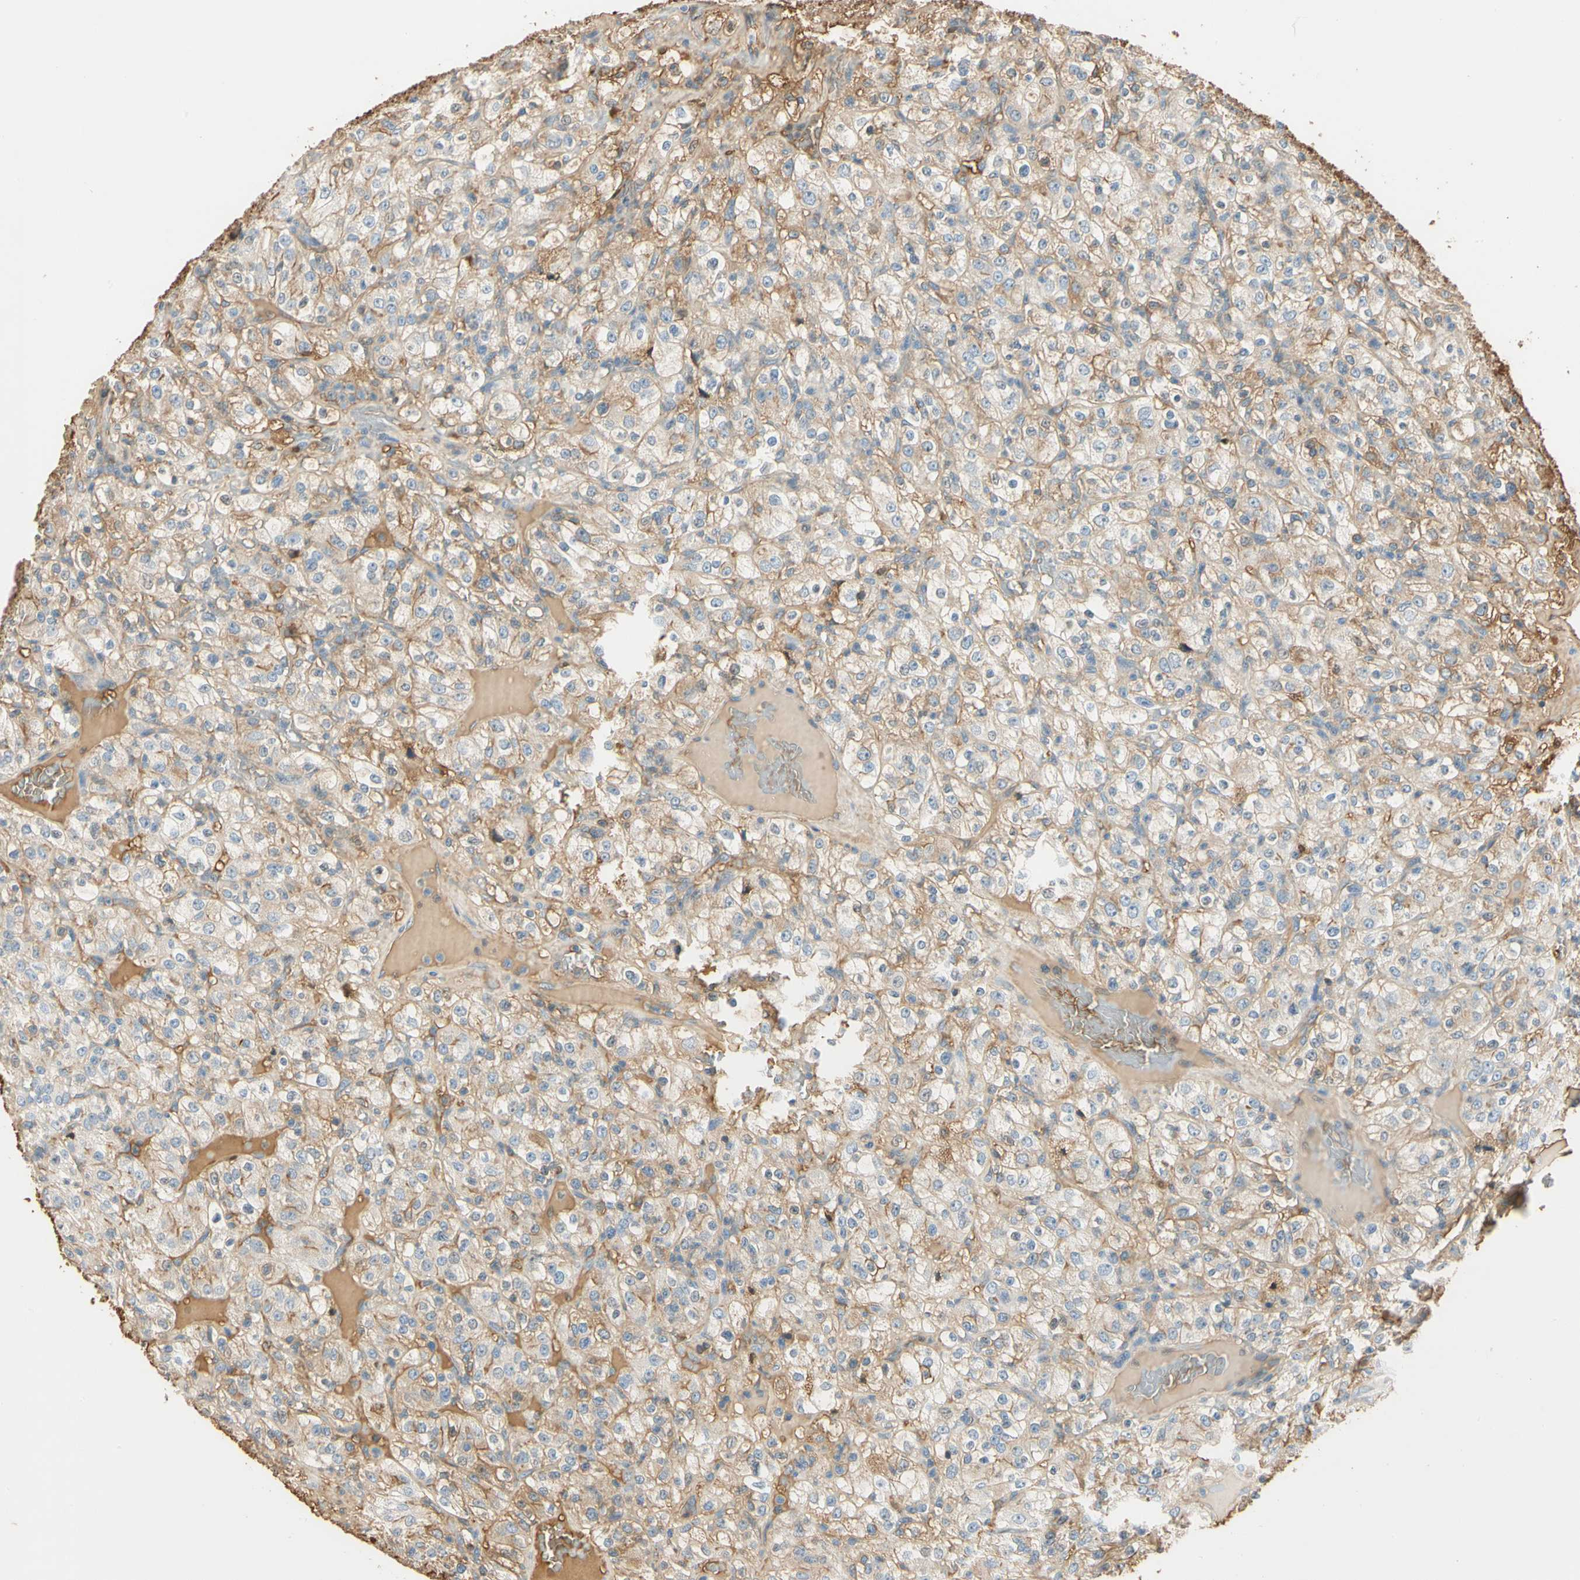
{"staining": {"intensity": "weak", "quantity": ">75%", "location": "cytoplasmic/membranous"}, "tissue": "renal cancer", "cell_type": "Tumor cells", "image_type": "cancer", "snomed": [{"axis": "morphology", "description": "Normal tissue, NOS"}, {"axis": "morphology", "description": "Adenocarcinoma, NOS"}, {"axis": "topography", "description": "Kidney"}], "caption": "Renal cancer stained for a protein shows weak cytoplasmic/membranous positivity in tumor cells. (Stains: DAB in brown, nuclei in blue, Microscopy: brightfield microscopy at high magnification).", "gene": "LAMB3", "patient": {"sex": "female", "age": 72}}